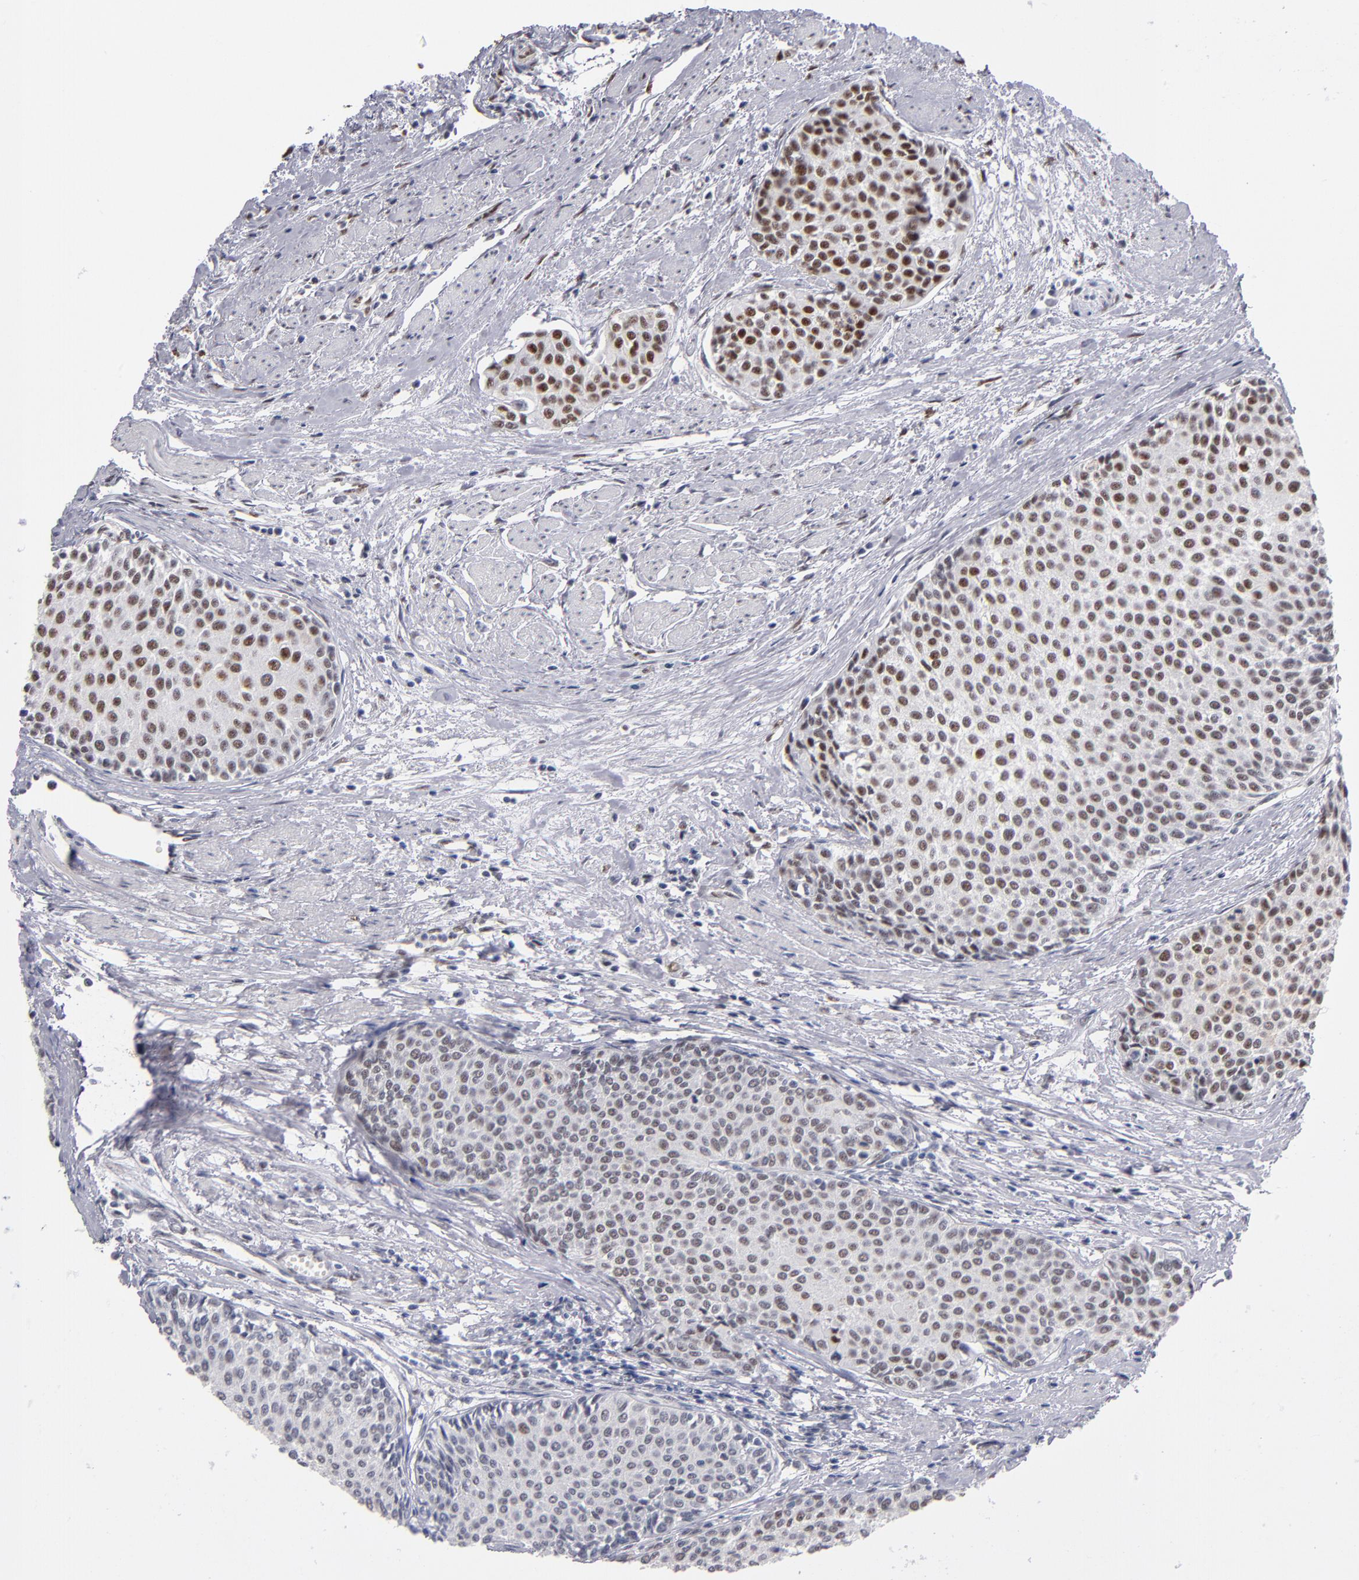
{"staining": {"intensity": "moderate", "quantity": "25%-75%", "location": "nuclear"}, "tissue": "urothelial cancer", "cell_type": "Tumor cells", "image_type": "cancer", "snomed": [{"axis": "morphology", "description": "Urothelial carcinoma, Low grade"}, {"axis": "topography", "description": "Urinary bladder"}], "caption": "A brown stain labels moderate nuclear staining of a protein in human low-grade urothelial carcinoma tumor cells.", "gene": "MN1", "patient": {"sex": "female", "age": 73}}